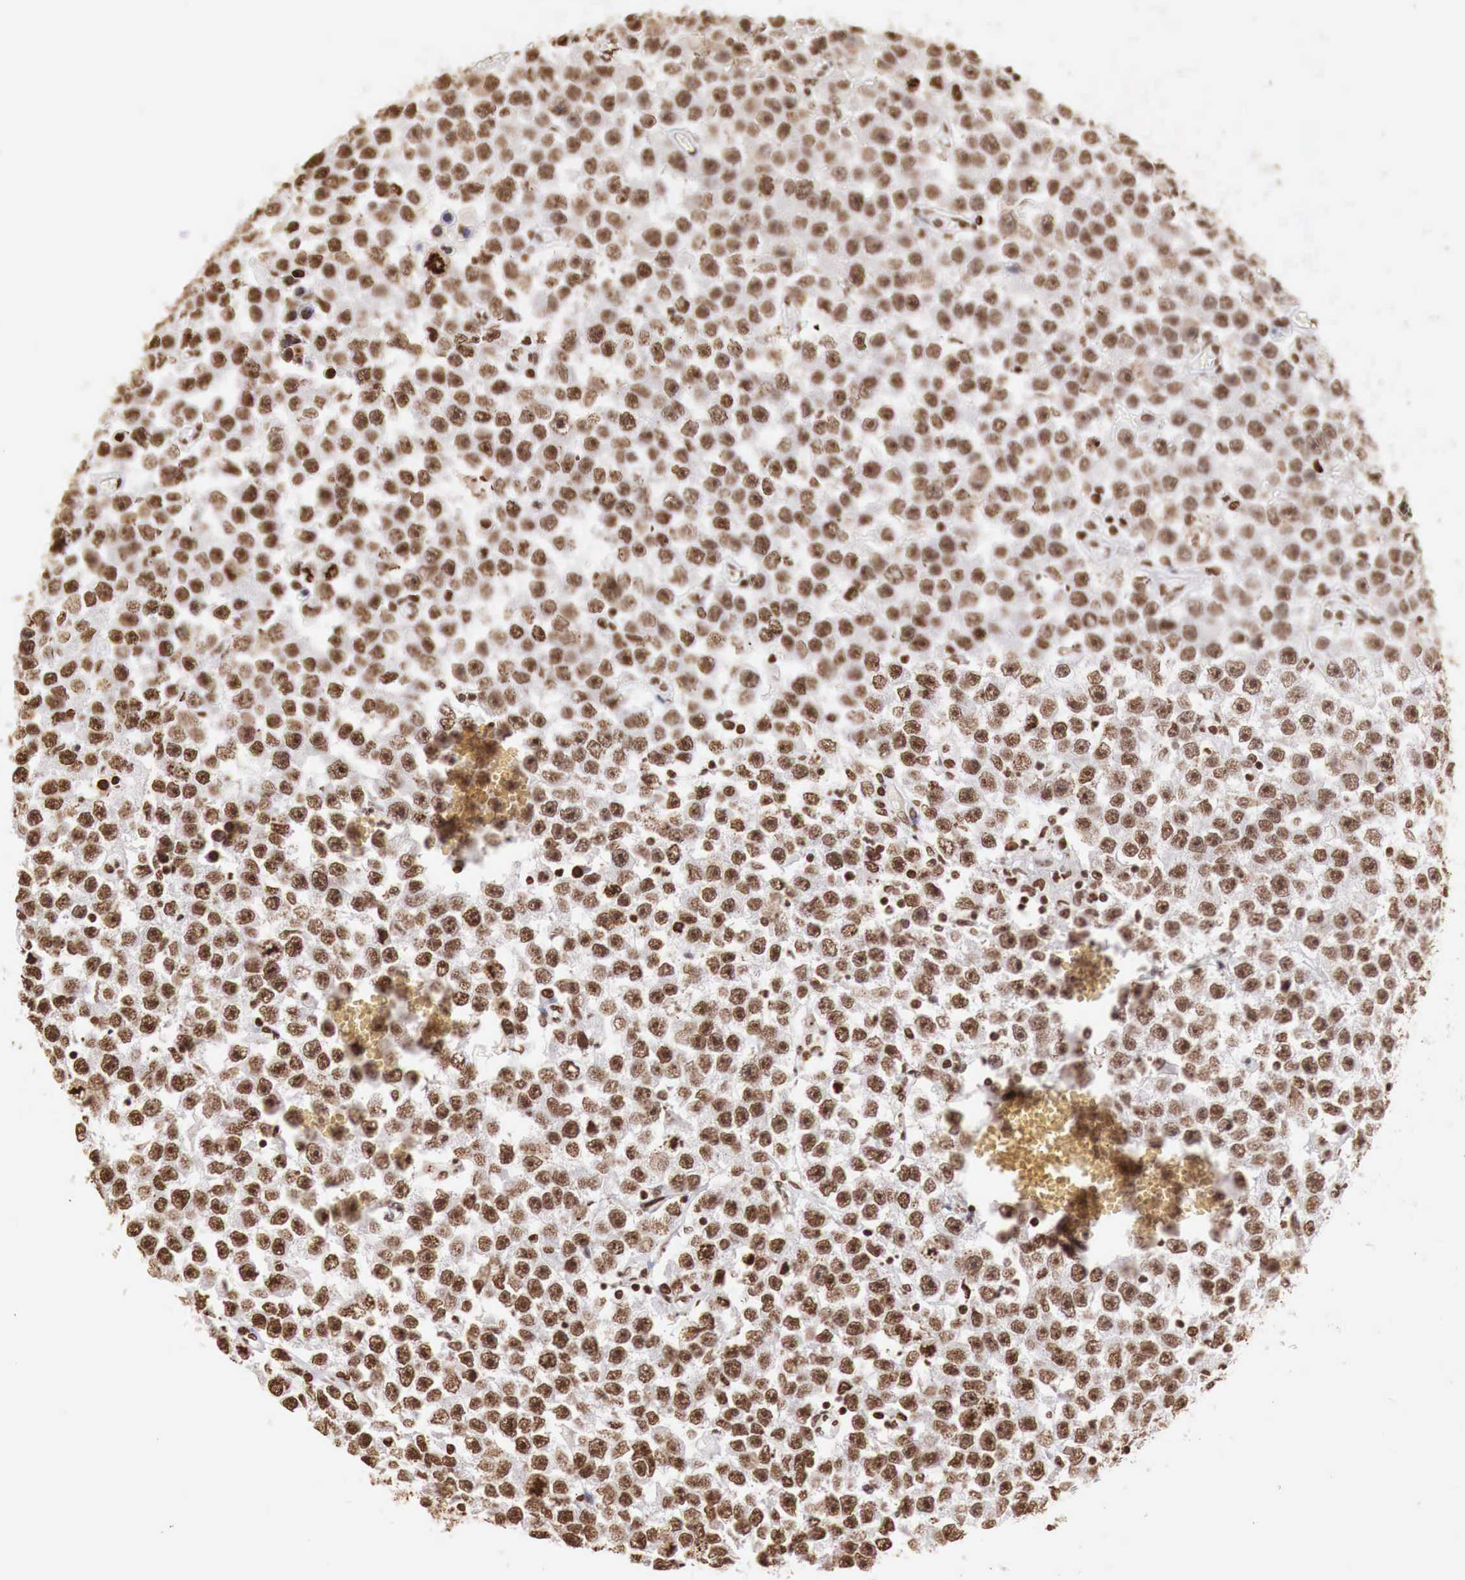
{"staining": {"intensity": "strong", "quantity": ">75%", "location": "nuclear"}, "tissue": "testis cancer", "cell_type": "Tumor cells", "image_type": "cancer", "snomed": [{"axis": "morphology", "description": "Seminoma, NOS"}, {"axis": "topography", "description": "Testis"}], "caption": "Human testis cancer stained with a brown dye exhibits strong nuclear positive expression in approximately >75% of tumor cells.", "gene": "DKC1", "patient": {"sex": "male", "age": 52}}